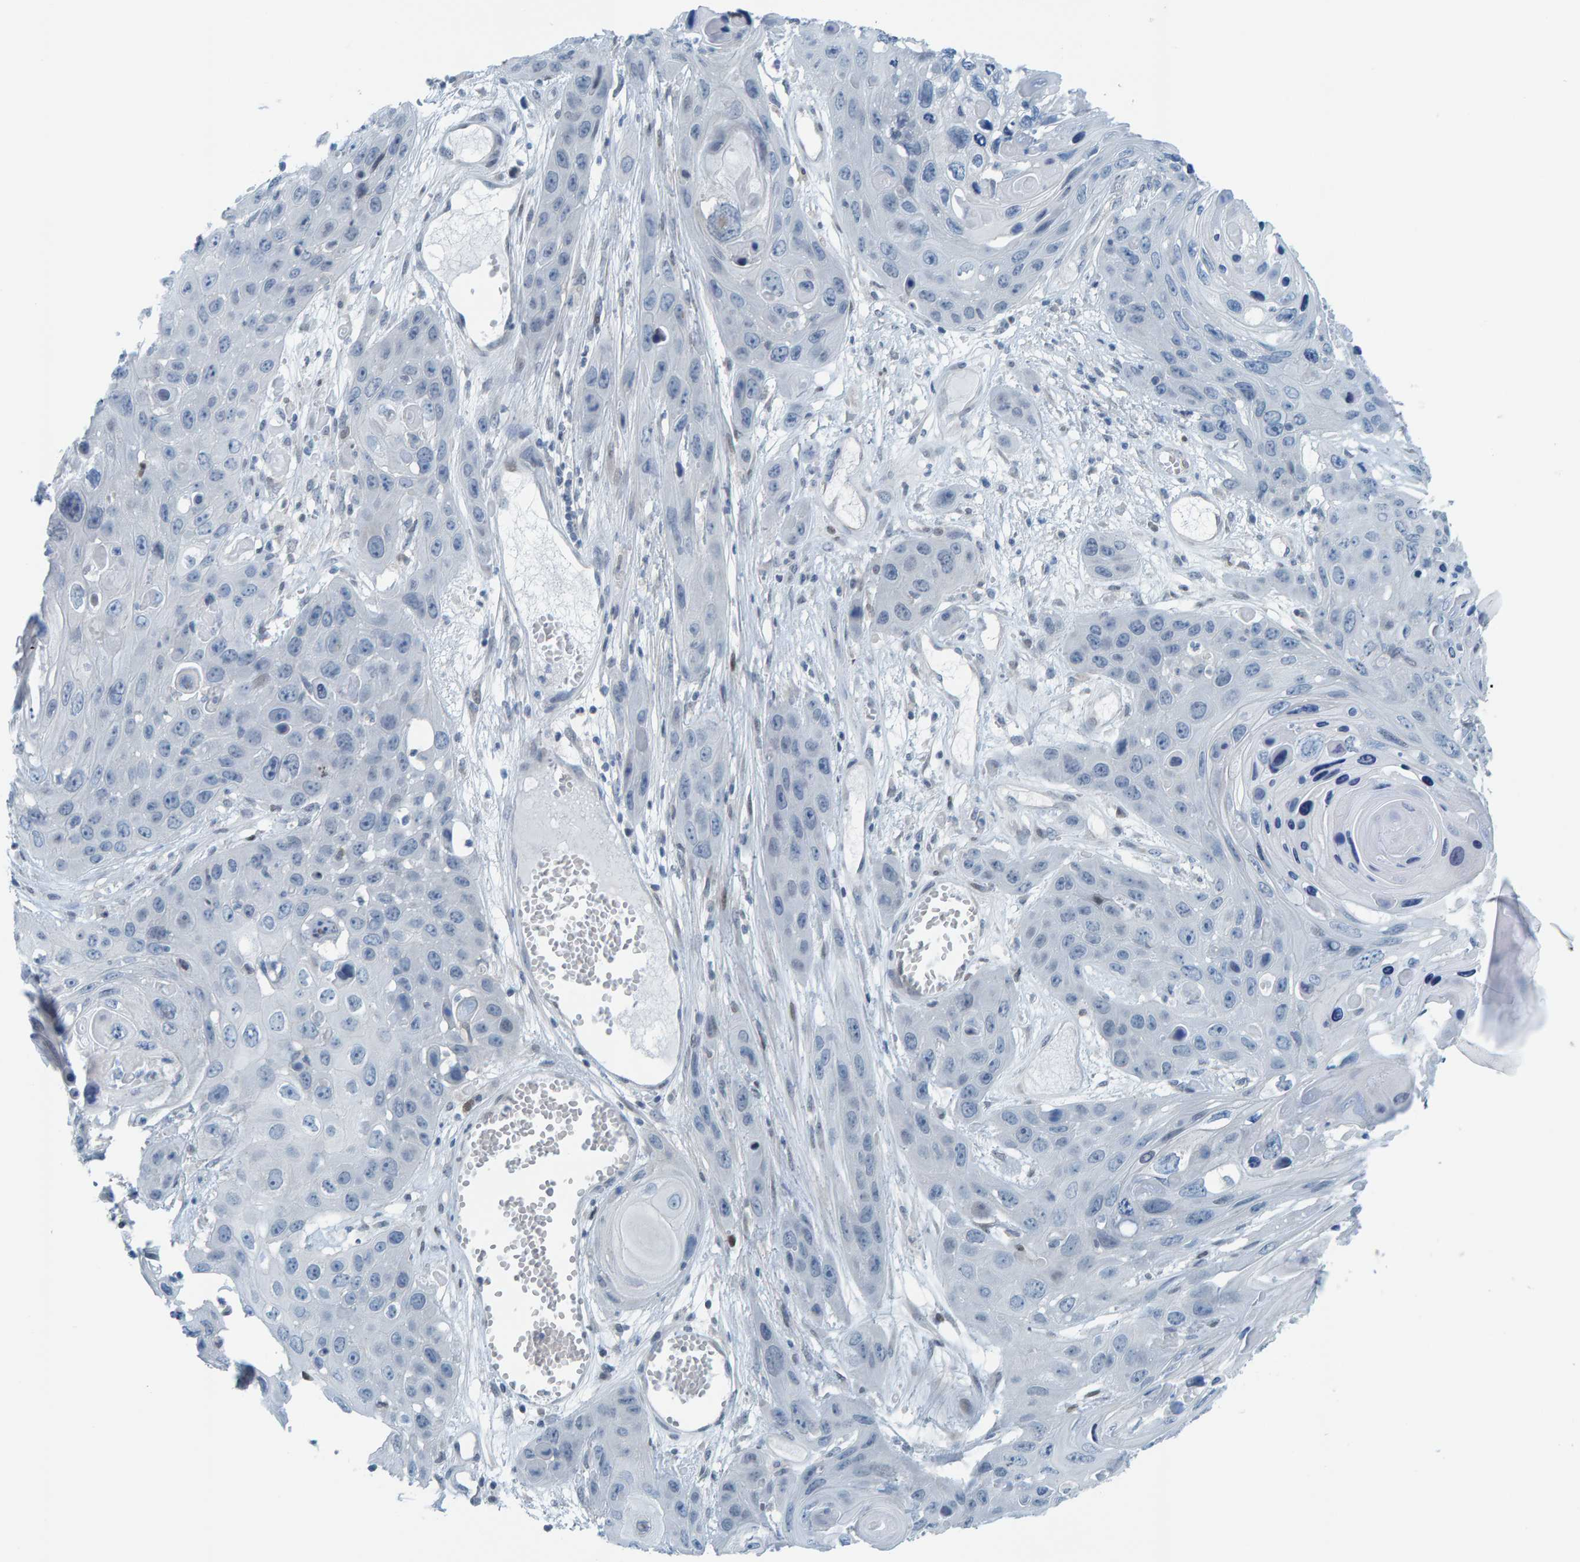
{"staining": {"intensity": "negative", "quantity": "none", "location": "none"}, "tissue": "skin cancer", "cell_type": "Tumor cells", "image_type": "cancer", "snomed": [{"axis": "morphology", "description": "Squamous cell carcinoma, NOS"}, {"axis": "topography", "description": "Skin"}], "caption": "Immunohistochemical staining of human squamous cell carcinoma (skin) displays no significant expression in tumor cells. (DAB immunohistochemistry (IHC), high magnification).", "gene": "CNP", "patient": {"sex": "male", "age": 55}}